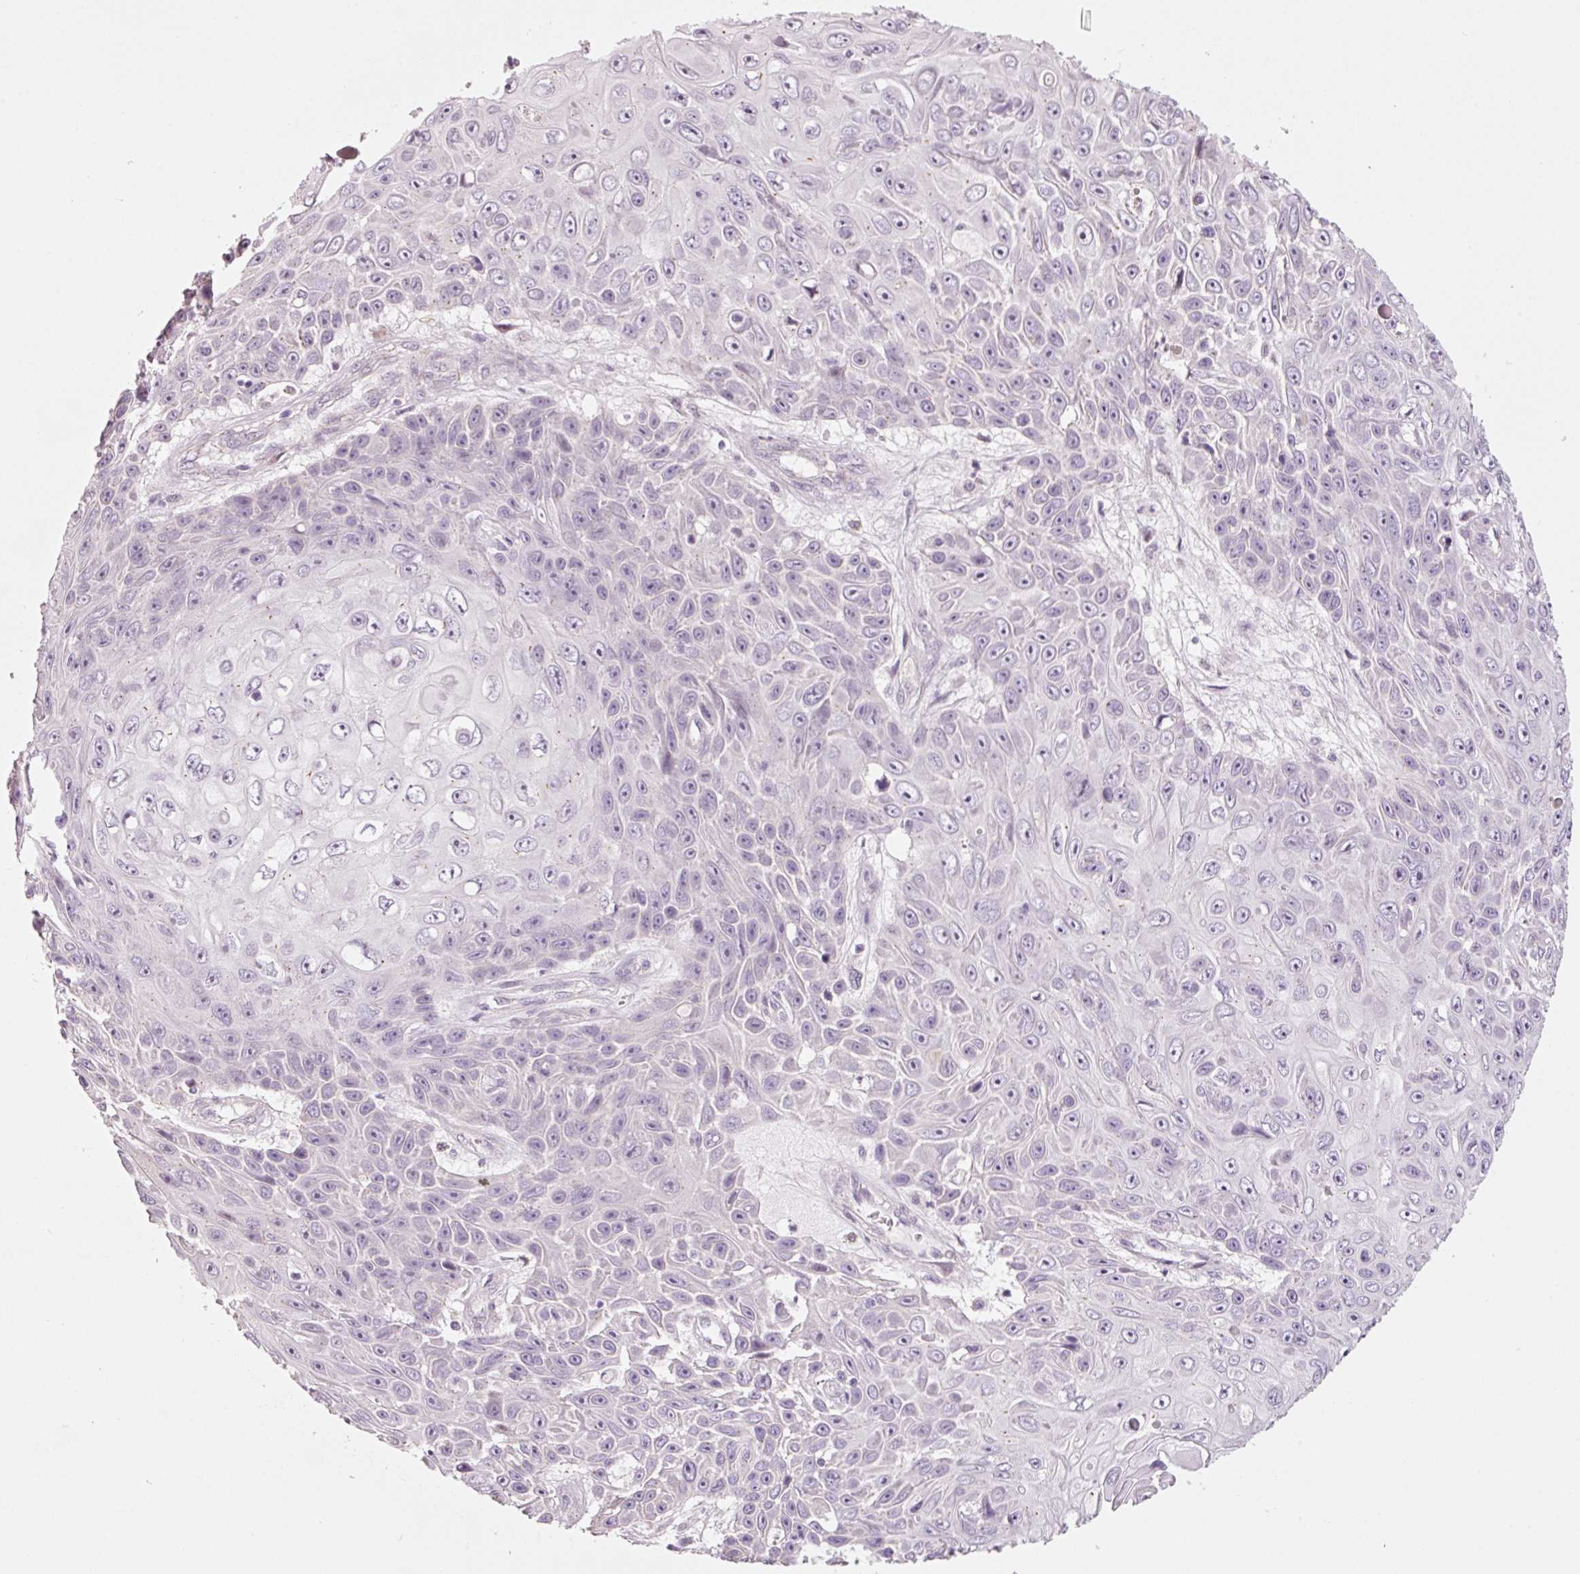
{"staining": {"intensity": "negative", "quantity": "none", "location": "none"}, "tissue": "skin cancer", "cell_type": "Tumor cells", "image_type": "cancer", "snomed": [{"axis": "morphology", "description": "Squamous cell carcinoma, NOS"}, {"axis": "topography", "description": "Skin"}], "caption": "The immunohistochemistry image has no significant staining in tumor cells of skin squamous cell carcinoma tissue. The staining was performed using DAB to visualize the protein expression in brown, while the nuclei were stained in blue with hematoxylin (Magnification: 20x).", "gene": "DAPP1", "patient": {"sex": "male", "age": 82}}